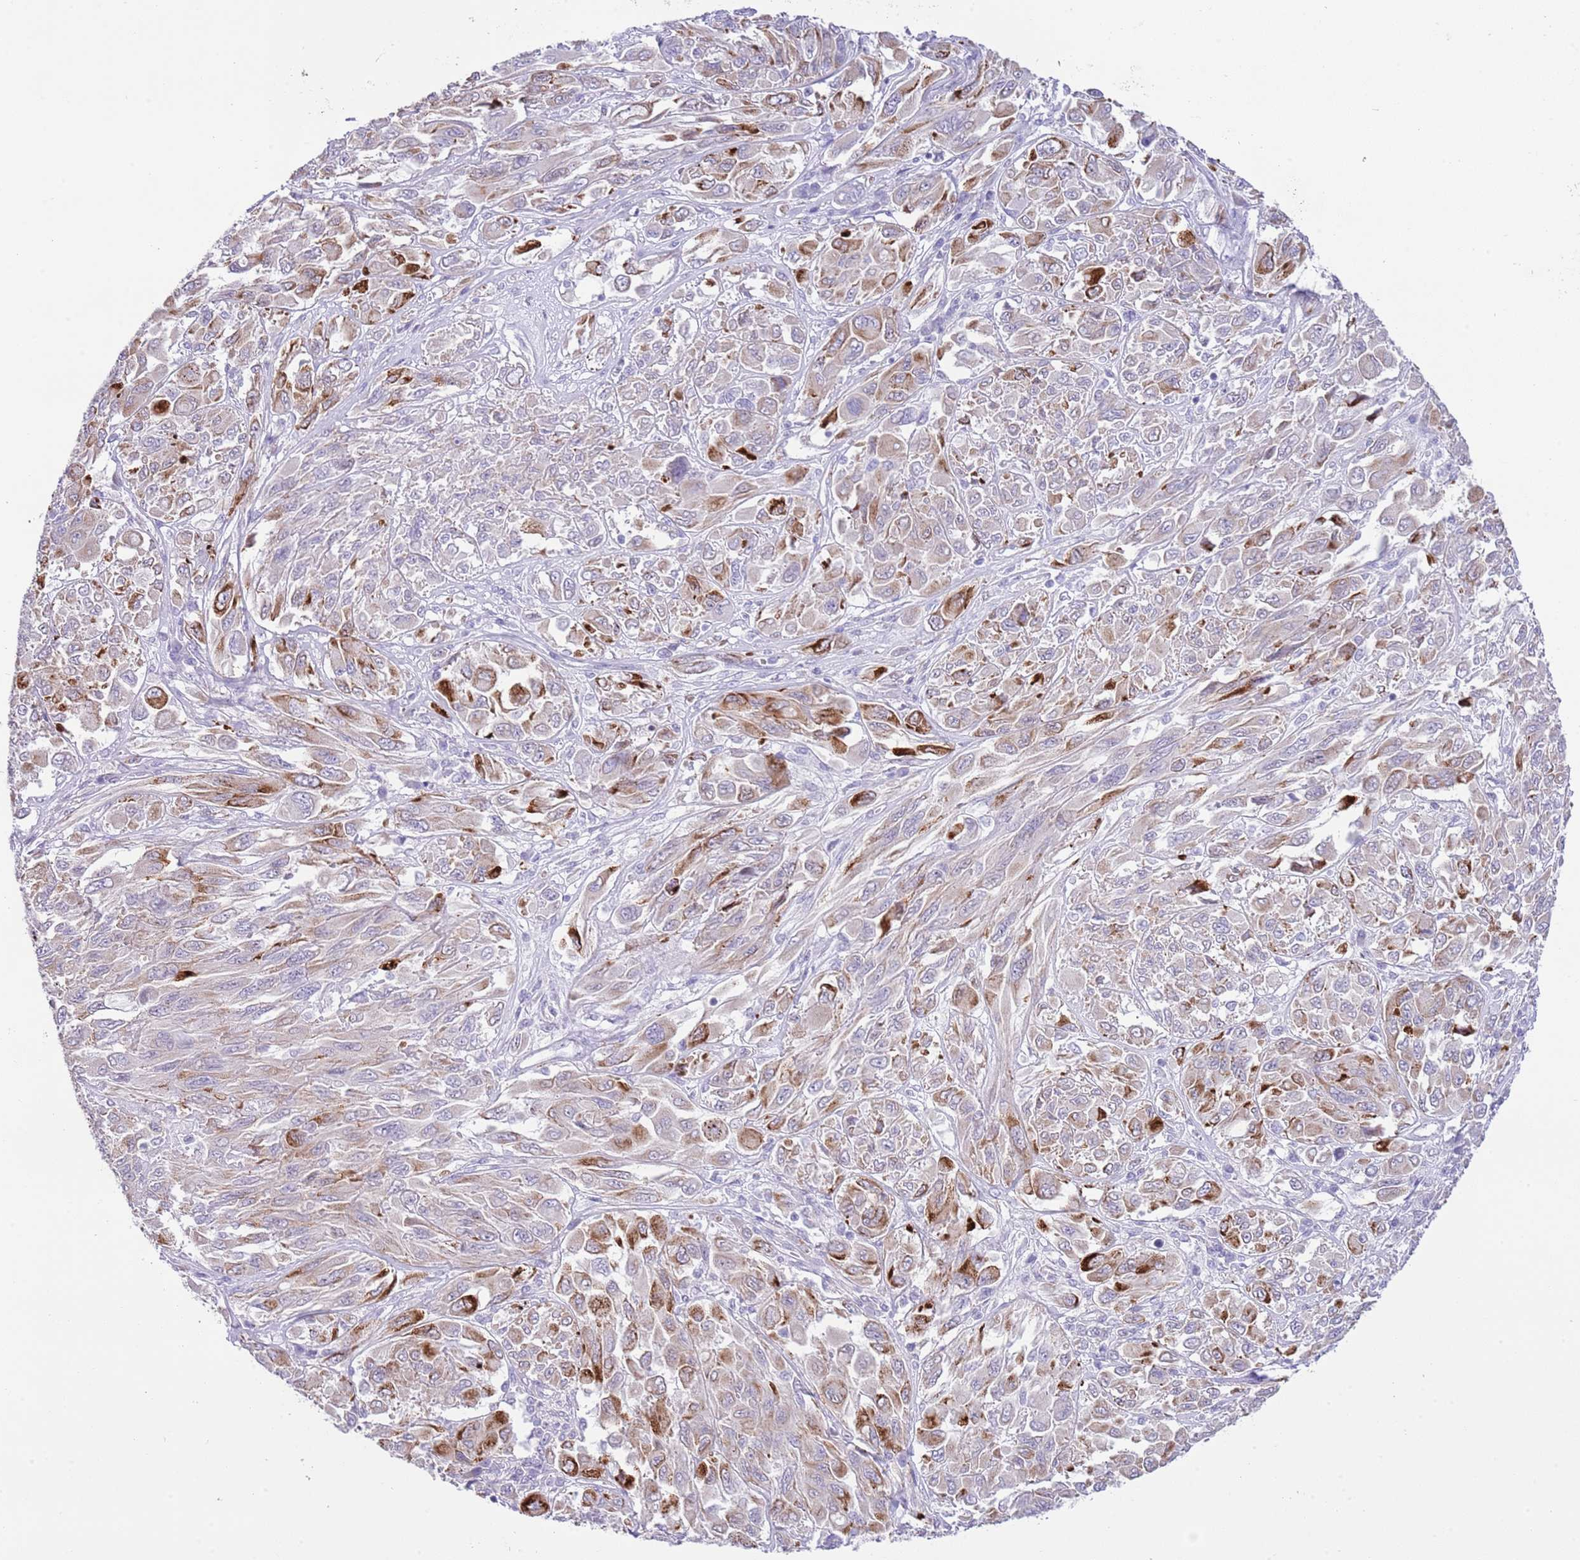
{"staining": {"intensity": "strong", "quantity": "<25%", "location": "cytoplasmic/membranous"}, "tissue": "melanoma", "cell_type": "Tumor cells", "image_type": "cancer", "snomed": [{"axis": "morphology", "description": "Malignant melanoma, NOS"}, {"axis": "topography", "description": "Skin"}], "caption": "Protein positivity by IHC shows strong cytoplasmic/membranous expression in approximately <25% of tumor cells in malignant melanoma. The protein is shown in brown color, while the nuclei are stained blue.", "gene": "OR2Z1", "patient": {"sex": "female", "age": 91}}